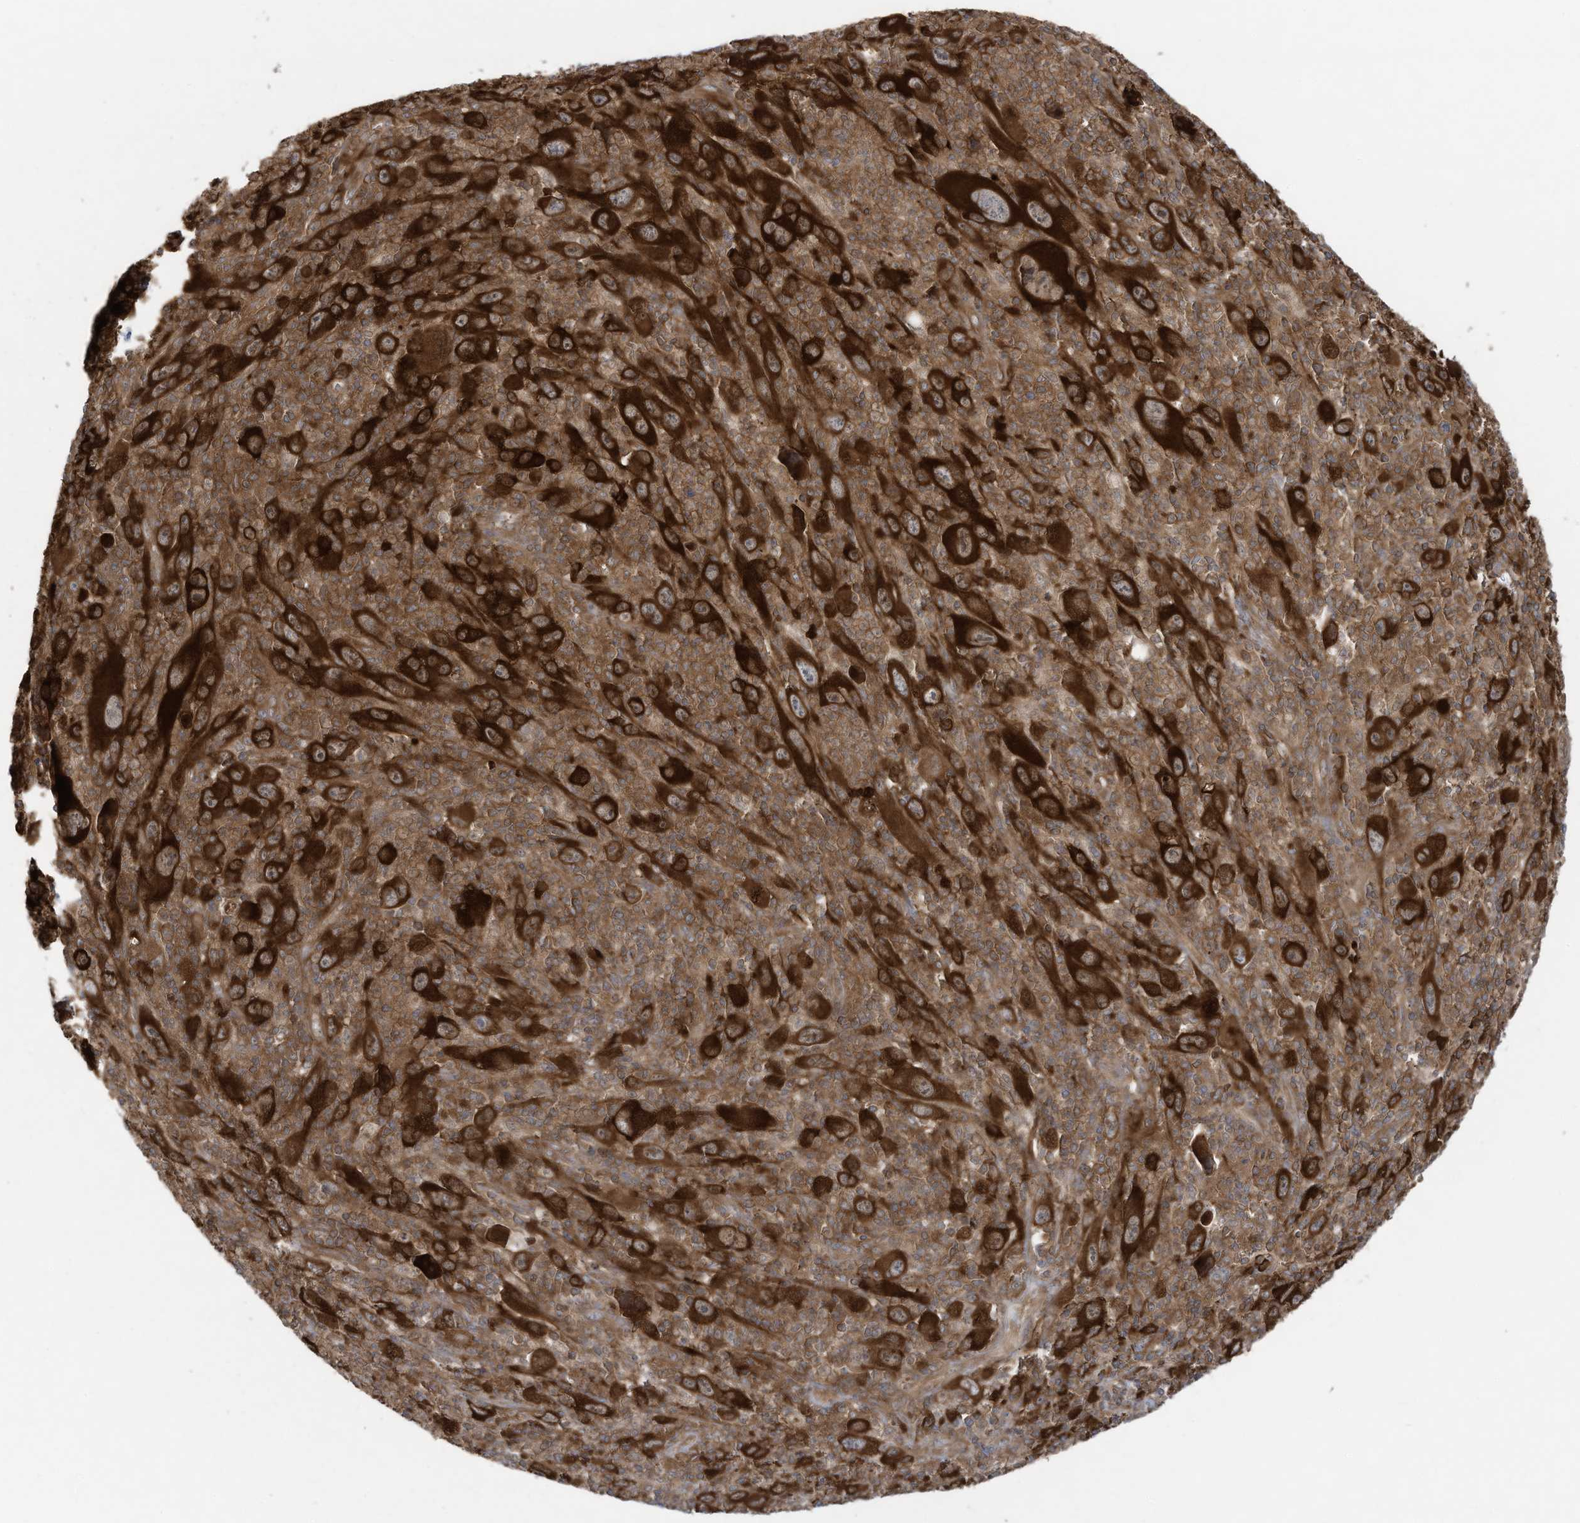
{"staining": {"intensity": "strong", "quantity": ">75%", "location": "cytoplasmic/membranous"}, "tissue": "melanoma", "cell_type": "Tumor cells", "image_type": "cancer", "snomed": [{"axis": "morphology", "description": "Malignant melanoma, Metastatic site"}, {"axis": "topography", "description": "Skin"}], "caption": "Human melanoma stained for a protein (brown) shows strong cytoplasmic/membranous positive staining in about >75% of tumor cells.", "gene": "OLA1", "patient": {"sex": "female", "age": 56}}